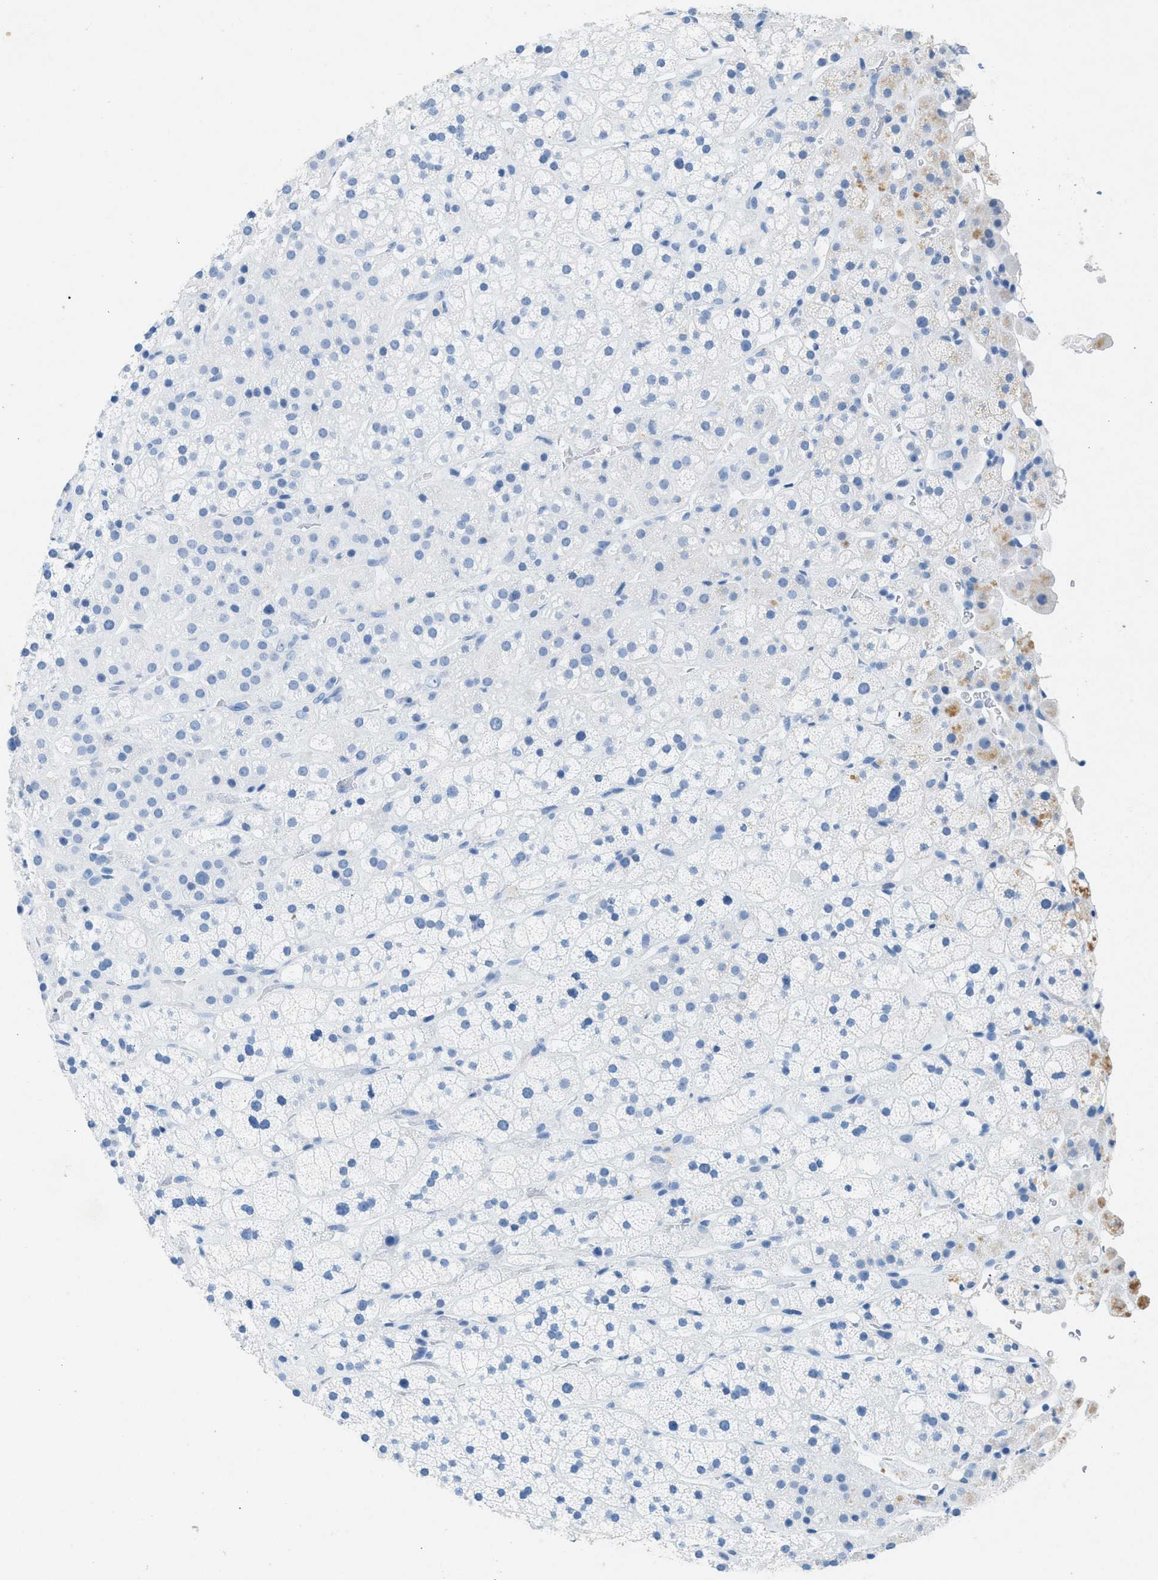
{"staining": {"intensity": "negative", "quantity": "none", "location": "none"}, "tissue": "adrenal gland", "cell_type": "Glandular cells", "image_type": "normal", "snomed": [{"axis": "morphology", "description": "Normal tissue, NOS"}, {"axis": "topography", "description": "Adrenal gland"}], "caption": "Immunohistochemical staining of unremarkable human adrenal gland reveals no significant expression in glandular cells. (Brightfield microscopy of DAB (3,3'-diaminobenzidine) immunohistochemistry at high magnification).", "gene": "HHATL", "patient": {"sex": "male", "age": 56}}